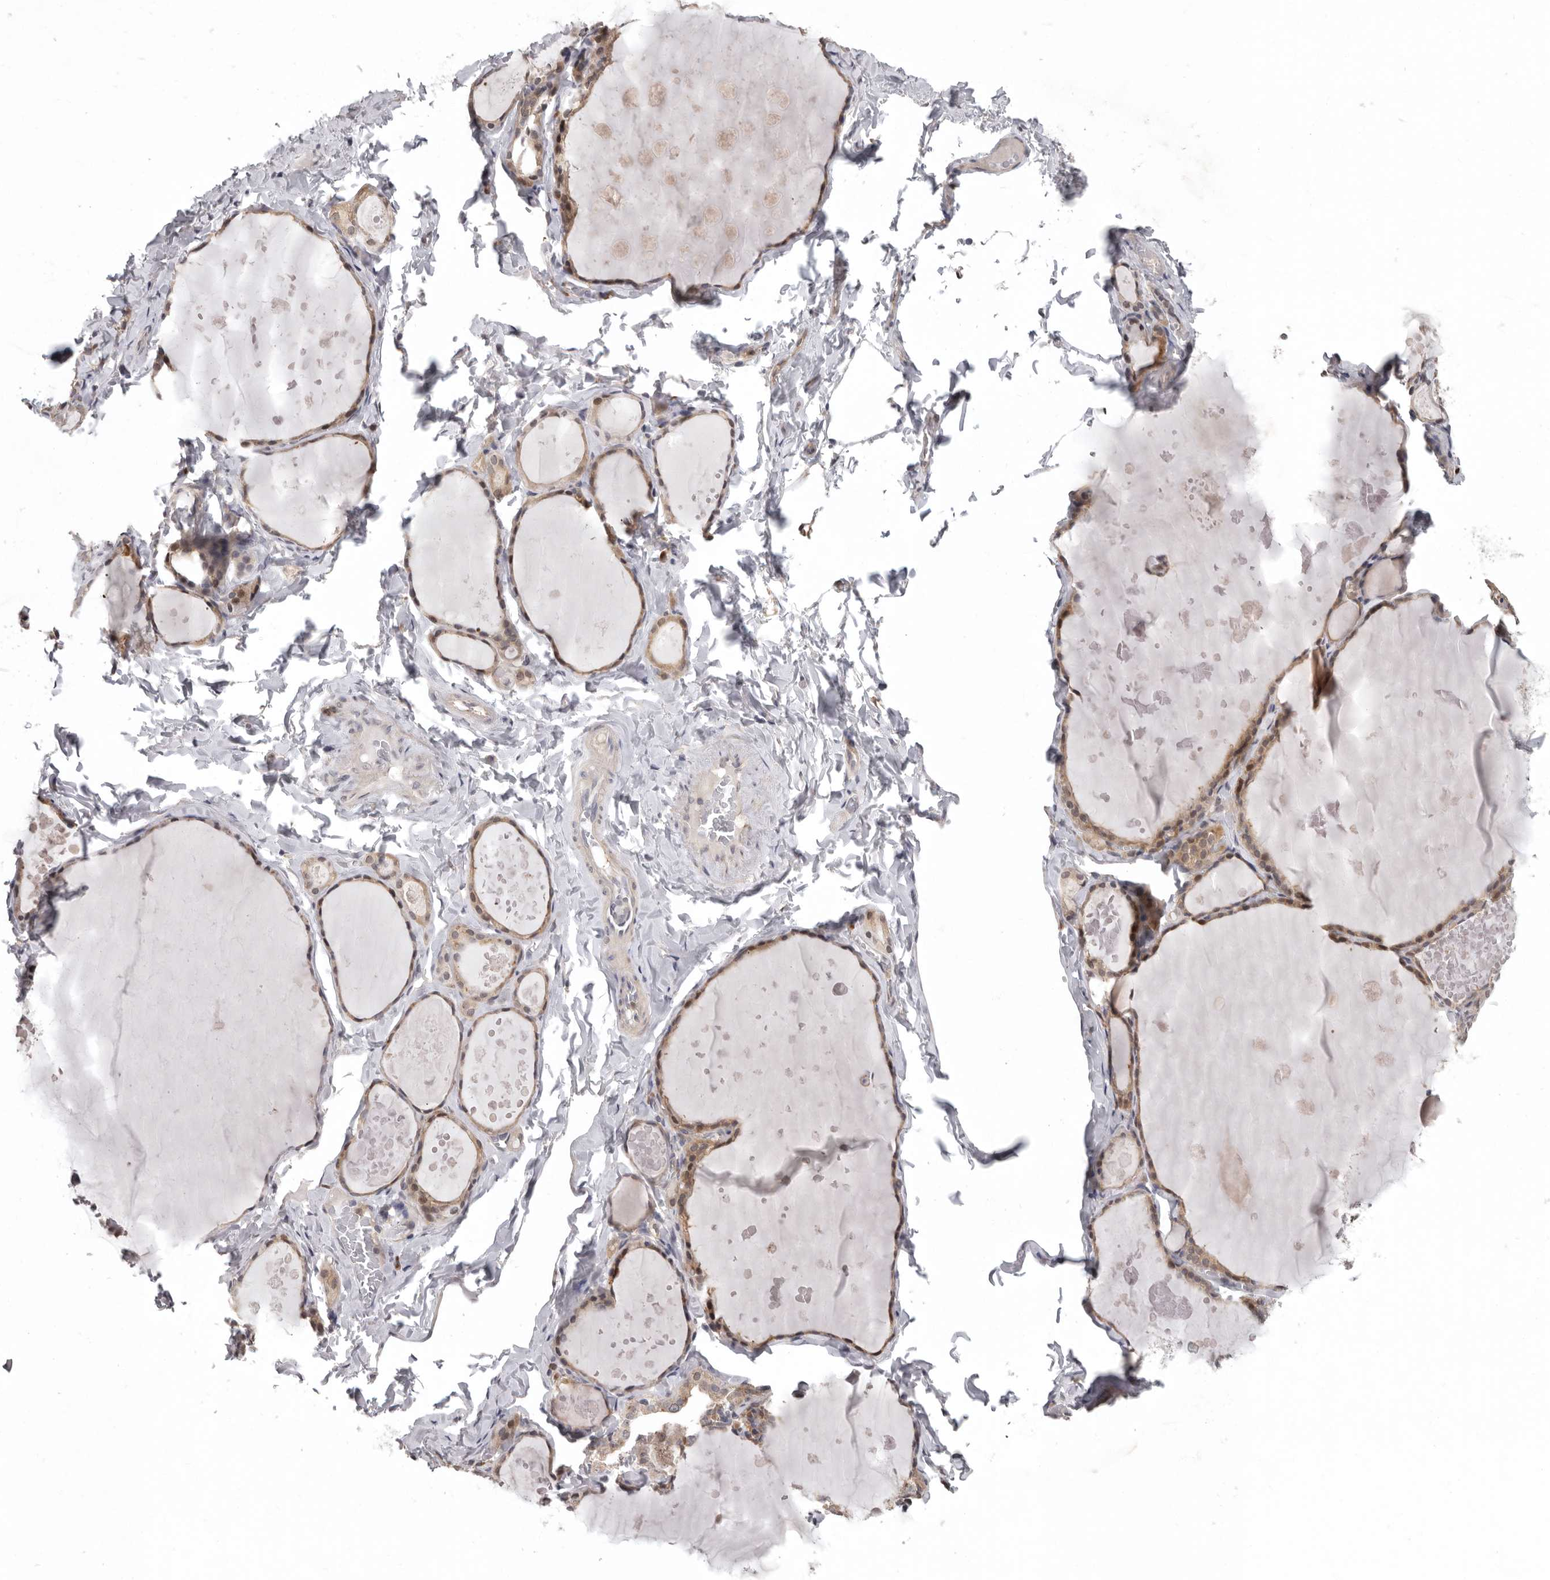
{"staining": {"intensity": "weak", "quantity": ">75%", "location": "cytoplasmic/membranous"}, "tissue": "thyroid gland", "cell_type": "Glandular cells", "image_type": "normal", "snomed": [{"axis": "morphology", "description": "Normal tissue, NOS"}, {"axis": "topography", "description": "Thyroid gland"}], "caption": "IHC histopathology image of normal thyroid gland: thyroid gland stained using immunohistochemistry reveals low levels of weak protein expression localized specifically in the cytoplasmic/membranous of glandular cells, appearing as a cytoplasmic/membranous brown color.", "gene": "RALGPS2", "patient": {"sex": "male", "age": 56}}